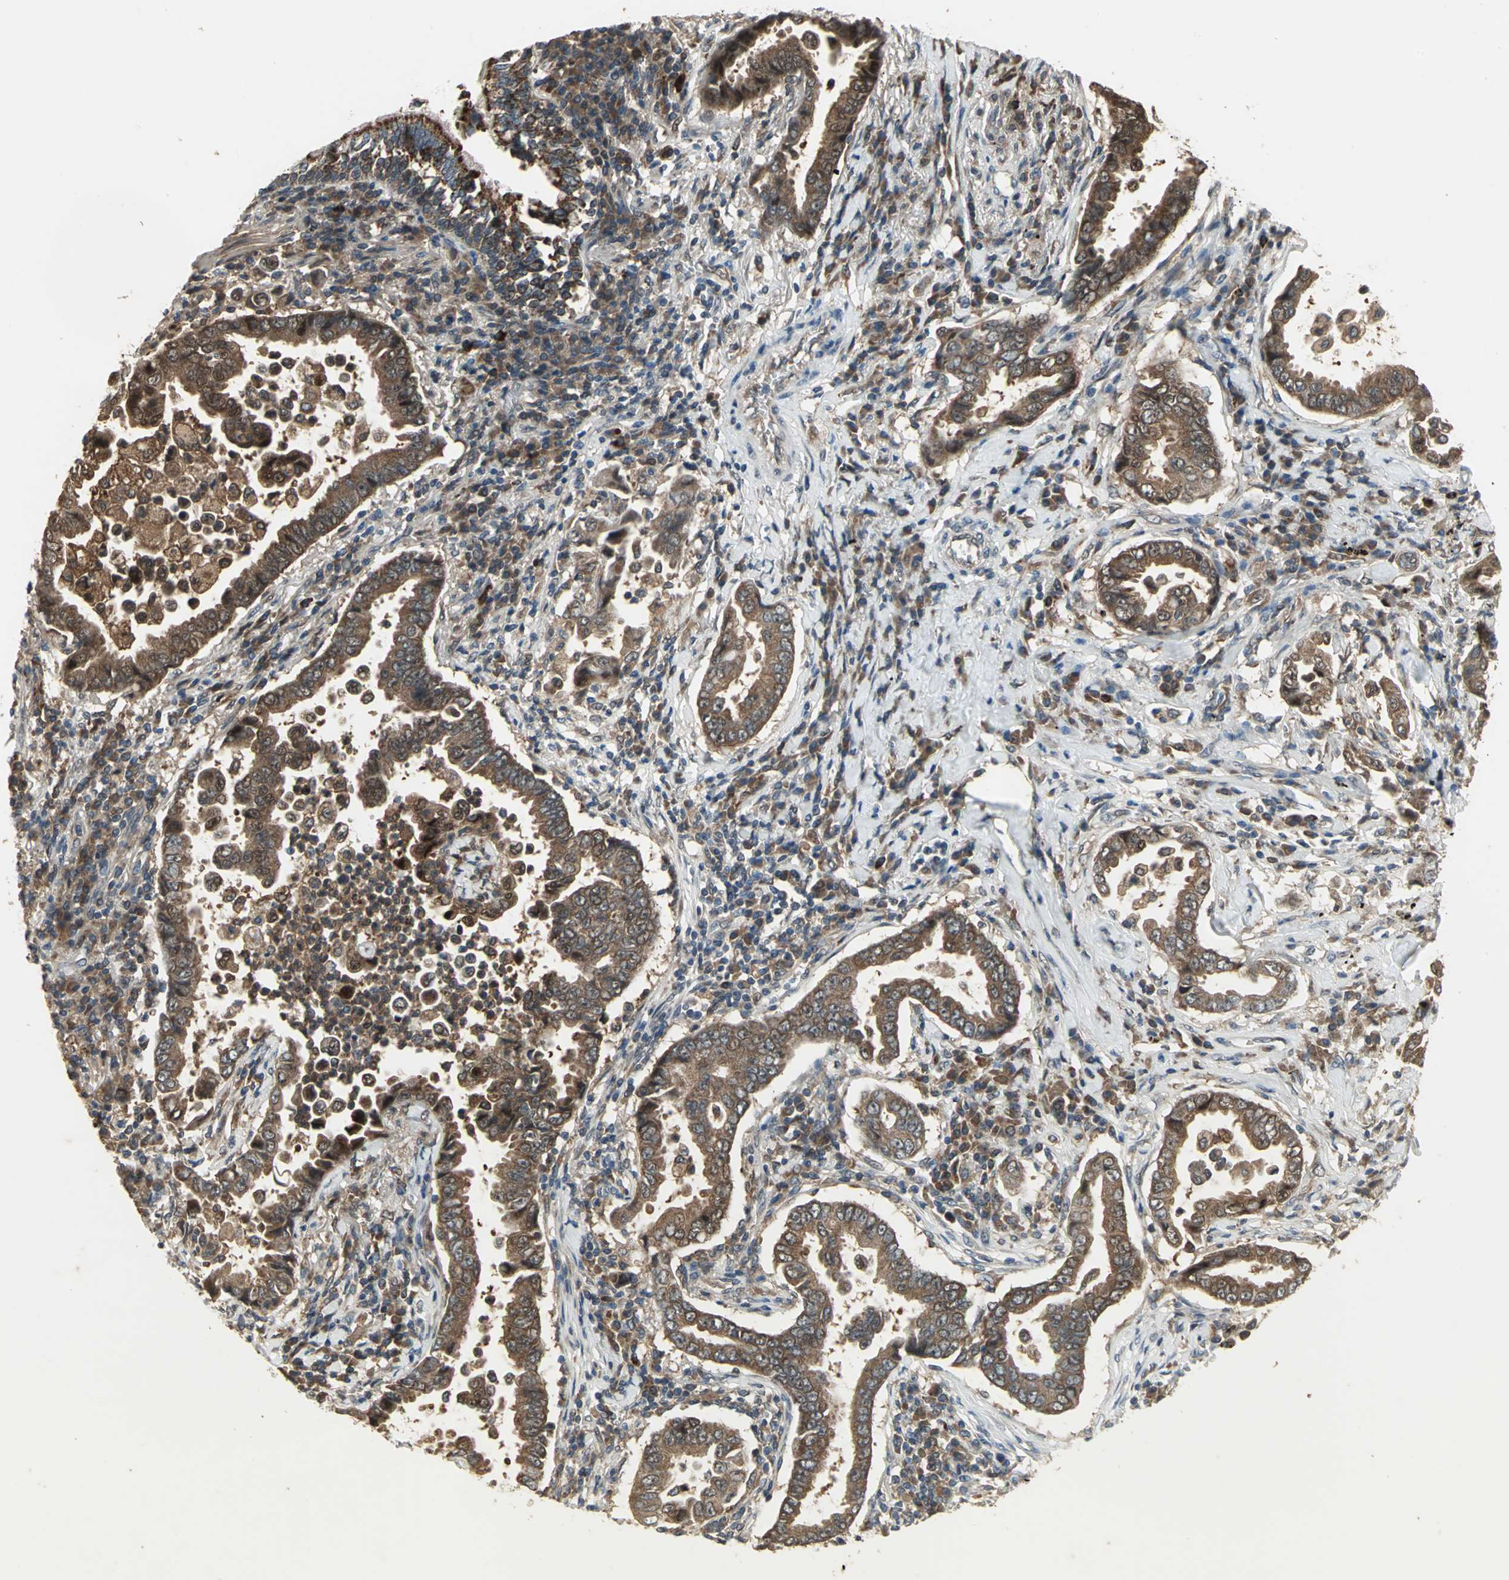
{"staining": {"intensity": "strong", "quantity": ">75%", "location": "cytoplasmic/membranous"}, "tissue": "lung cancer", "cell_type": "Tumor cells", "image_type": "cancer", "snomed": [{"axis": "morphology", "description": "Normal tissue, NOS"}, {"axis": "morphology", "description": "Inflammation, NOS"}, {"axis": "morphology", "description": "Adenocarcinoma, NOS"}, {"axis": "topography", "description": "Lung"}], "caption": "Lung cancer stained with DAB (3,3'-diaminobenzidine) IHC displays high levels of strong cytoplasmic/membranous staining in about >75% of tumor cells.", "gene": "AMT", "patient": {"sex": "female", "age": 64}}